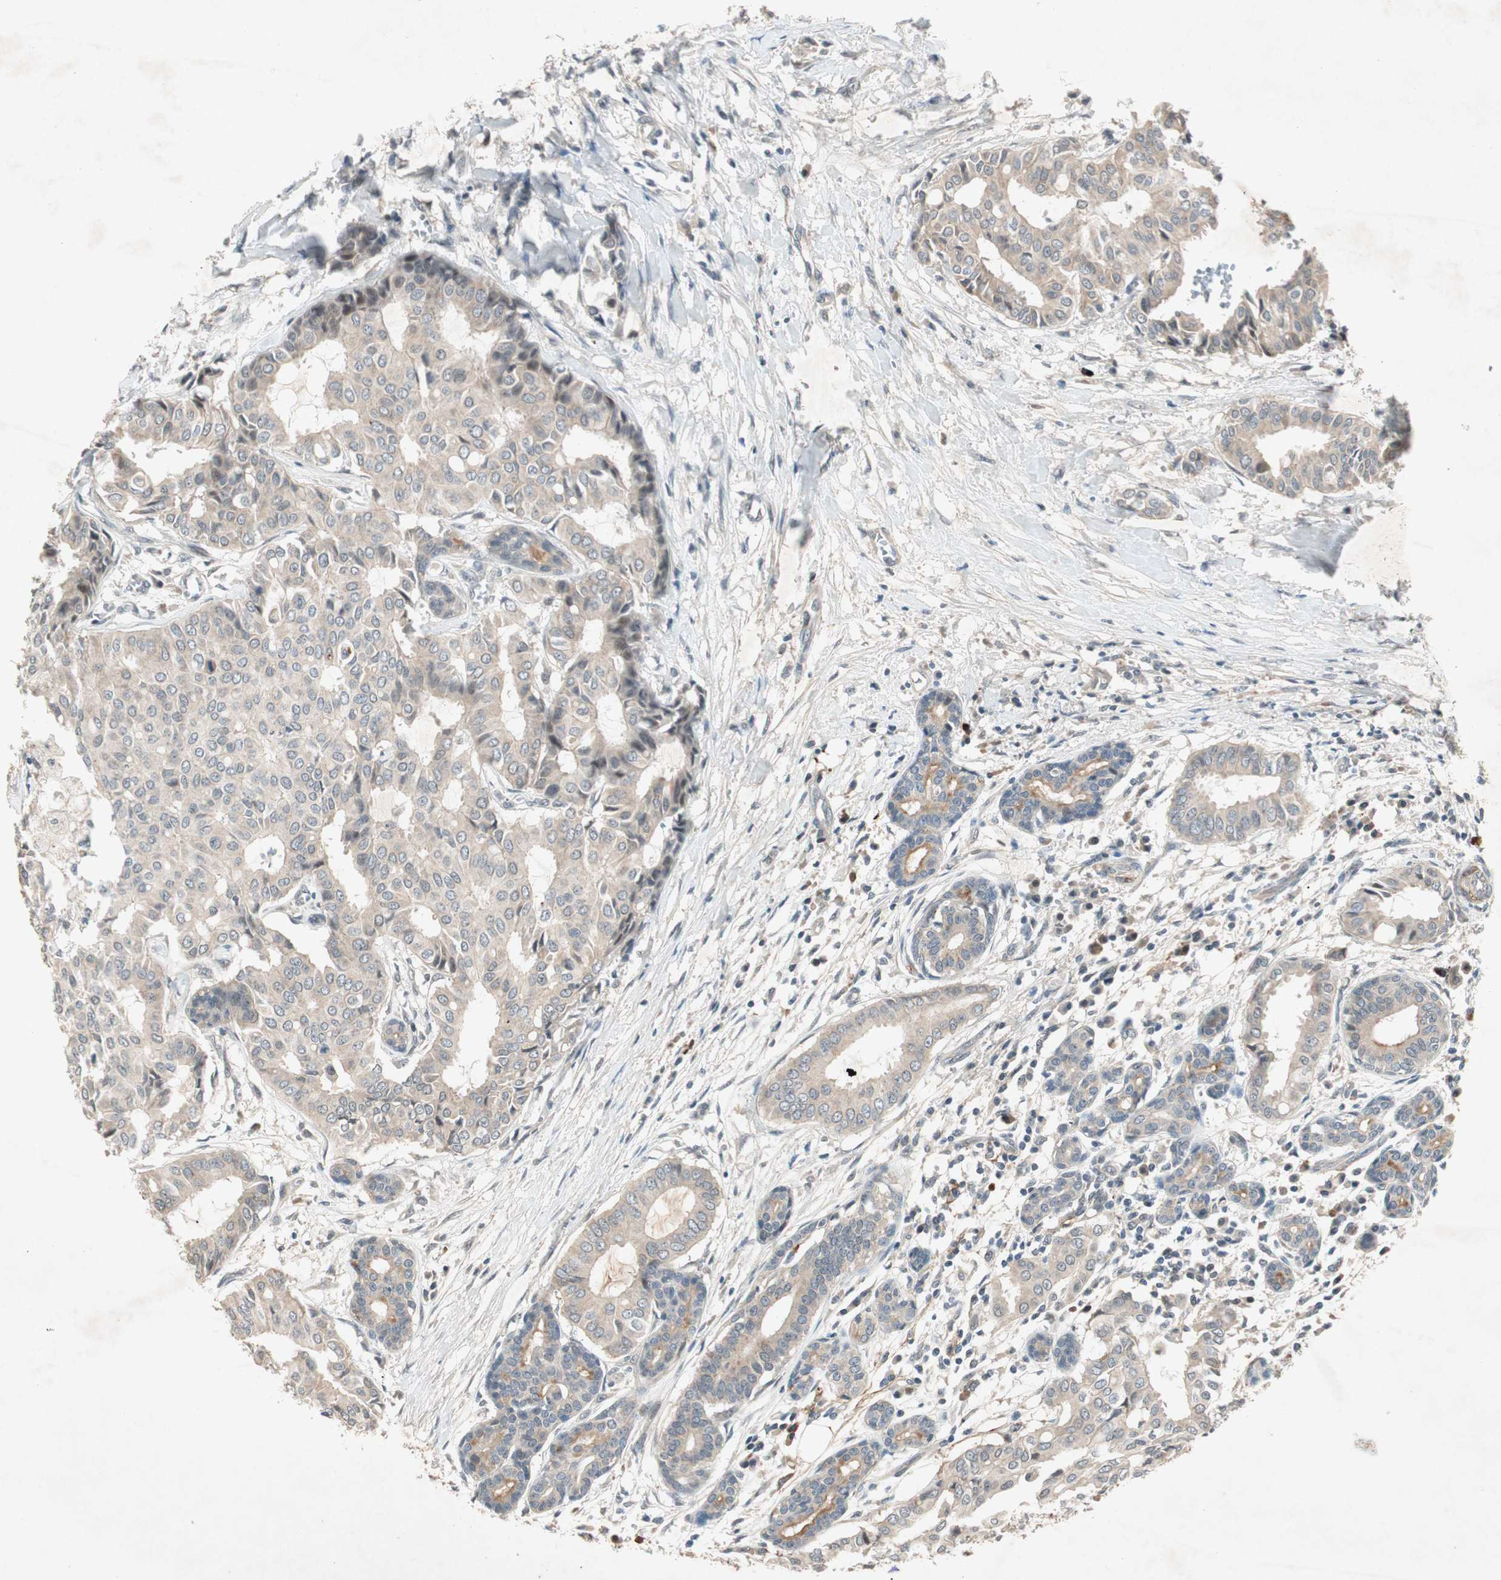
{"staining": {"intensity": "weak", "quantity": "<25%", "location": "cytoplasmic/membranous"}, "tissue": "head and neck cancer", "cell_type": "Tumor cells", "image_type": "cancer", "snomed": [{"axis": "morphology", "description": "Adenocarcinoma, NOS"}, {"axis": "topography", "description": "Salivary gland"}, {"axis": "topography", "description": "Head-Neck"}], "caption": "IHC image of neoplastic tissue: adenocarcinoma (head and neck) stained with DAB (3,3'-diaminobenzidine) shows no significant protein staining in tumor cells. (Brightfield microscopy of DAB (3,3'-diaminobenzidine) IHC at high magnification).", "gene": "RNGTT", "patient": {"sex": "female", "age": 59}}